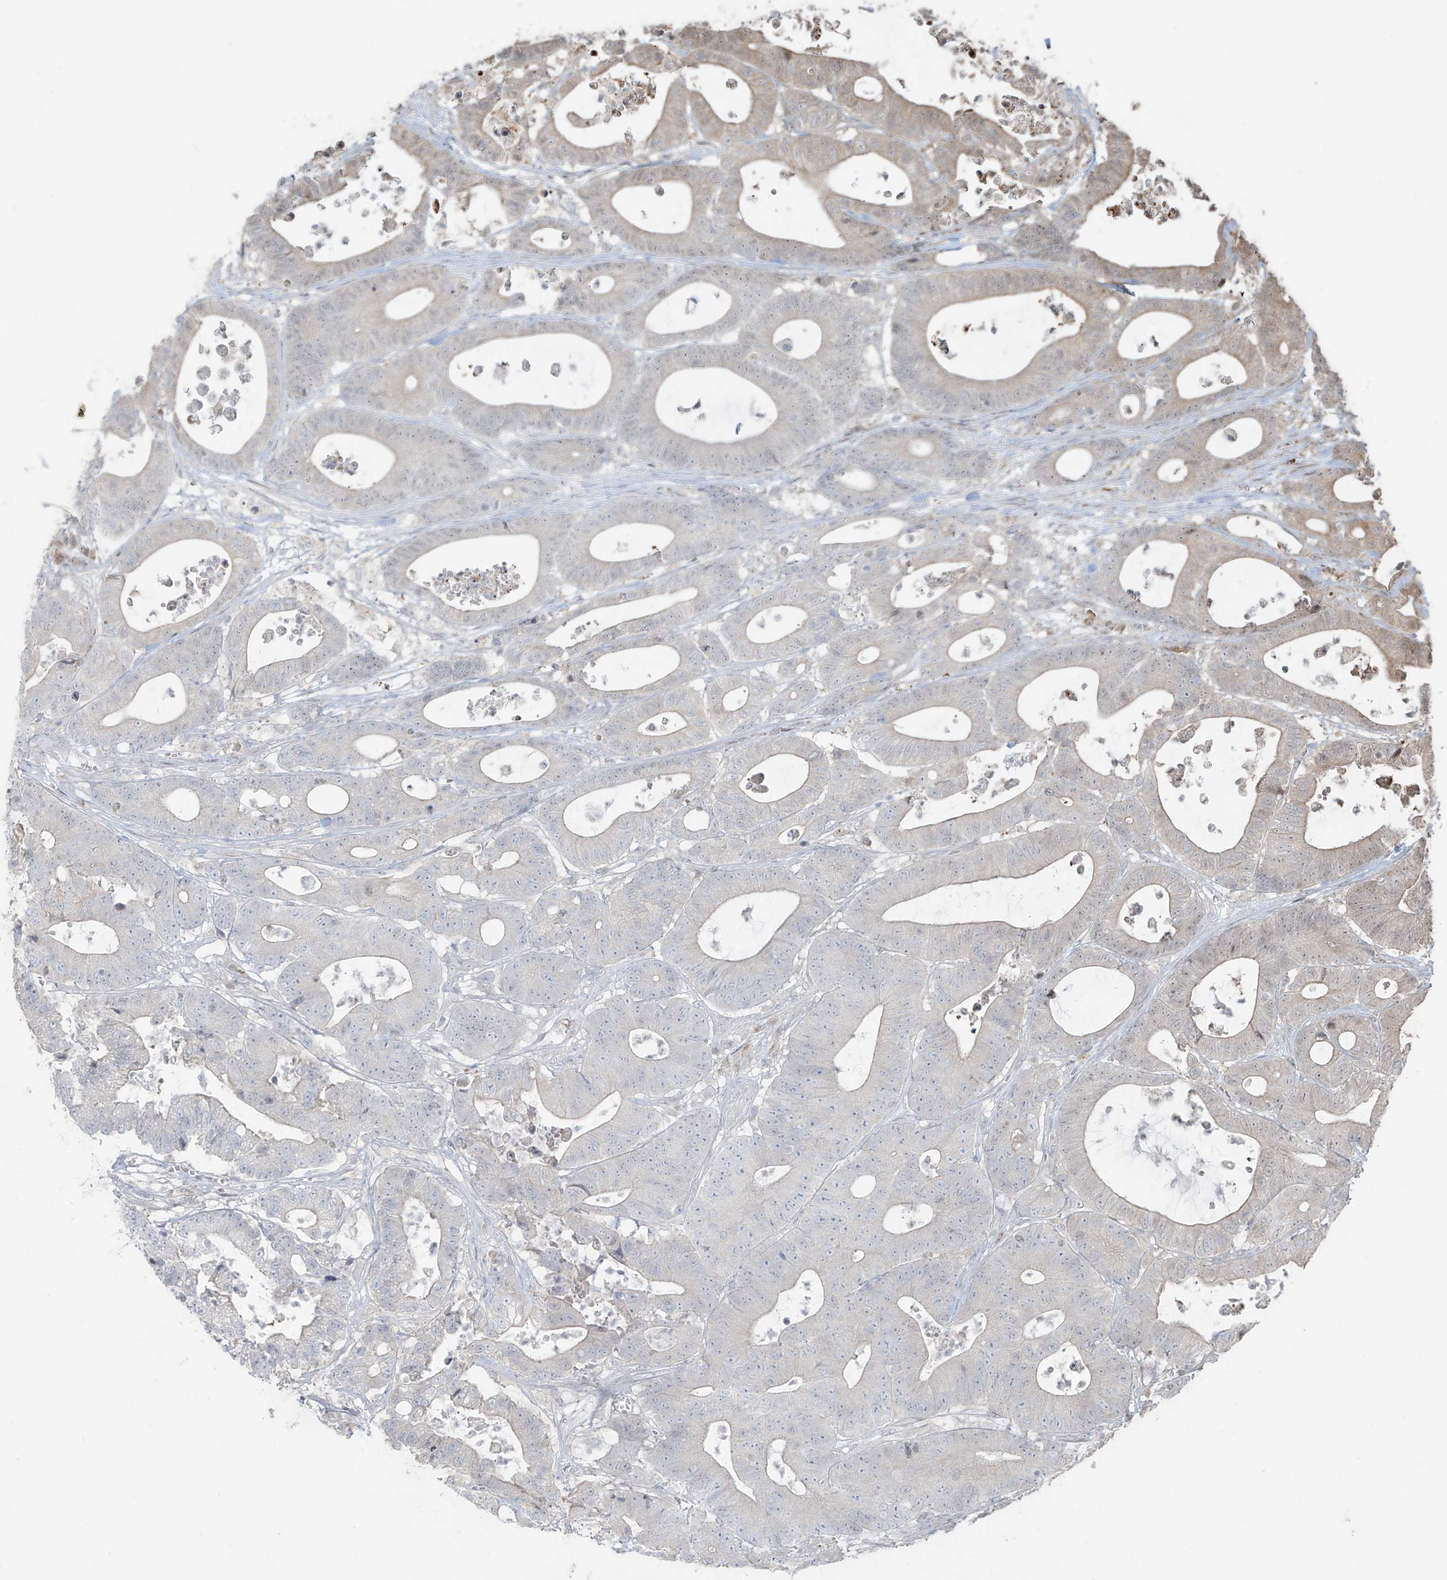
{"staining": {"intensity": "negative", "quantity": "none", "location": "none"}, "tissue": "colorectal cancer", "cell_type": "Tumor cells", "image_type": "cancer", "snomed": [{"axis": "morphology", "description": "Adenocarcinoma, NOS"}, {"axis": "topography", "description": "Colon"}], "caption": "The micrograph reveals no significant staining in tumor cells of colorectal adenocarcinoma.", "gene": "TTC22", "patient": {"sex": "female", "age": 84}}